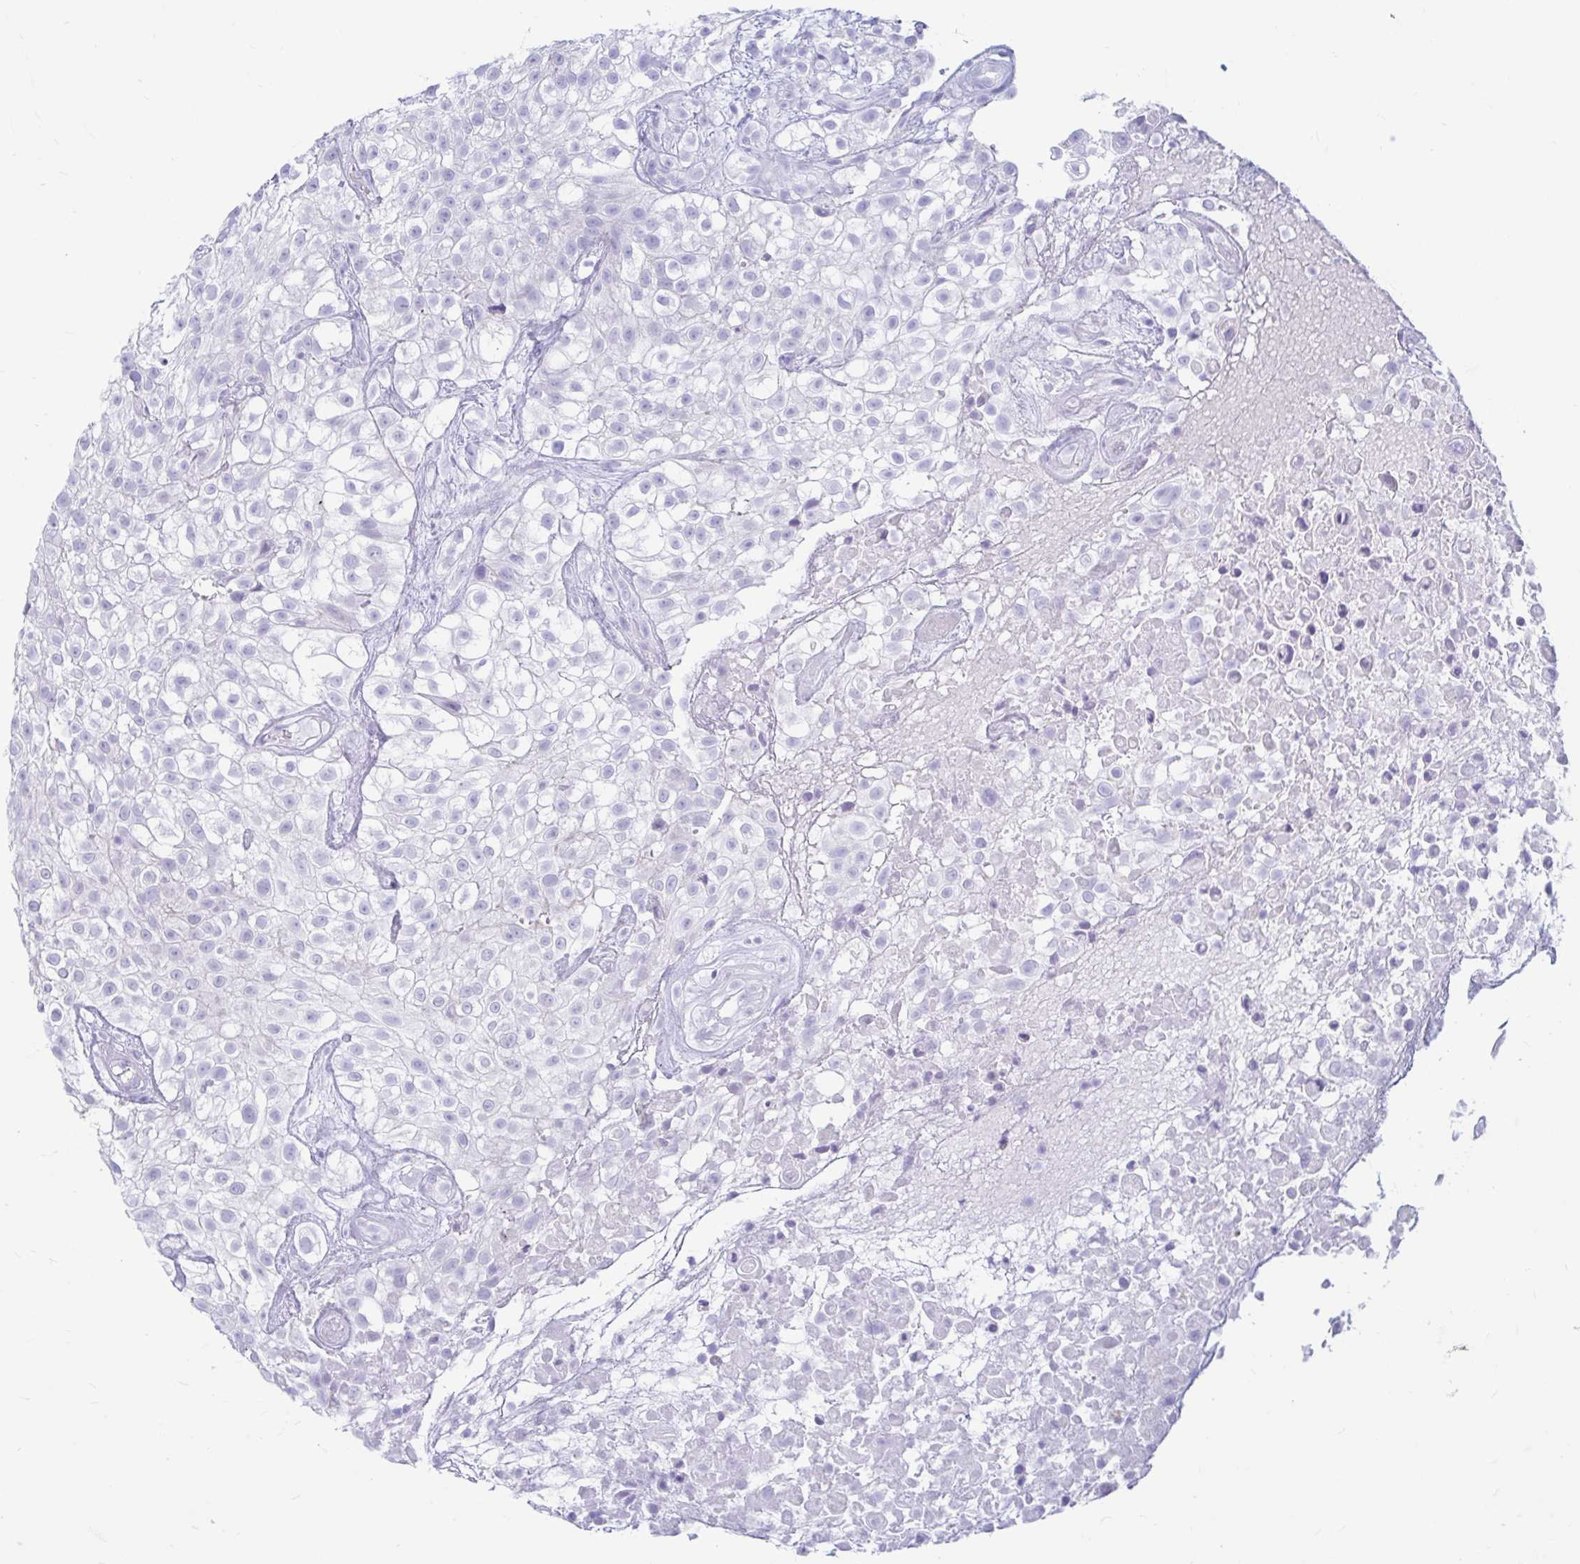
{"staining": {"intensity": "negative", "quantity": "none", "location": "none"}, "tissue": "urothelial cancer", "cell_type": "Tumor cells", "image_type": "cancer", "snomed": [{"axis": "morphology", "description": "Urothelial carcinoma, High grade"}, {"axis": "topography", "description": "Urinary bladder"}], "caption": "The immunohistochemistry micrograph has no significant expression in tumor cells of urothelial cancer tissue. (DAB immunohistochemistry with hematoxylin counter stain).", "gene": "ERICH6", "patient": {"sex": "male", "age": 56}}